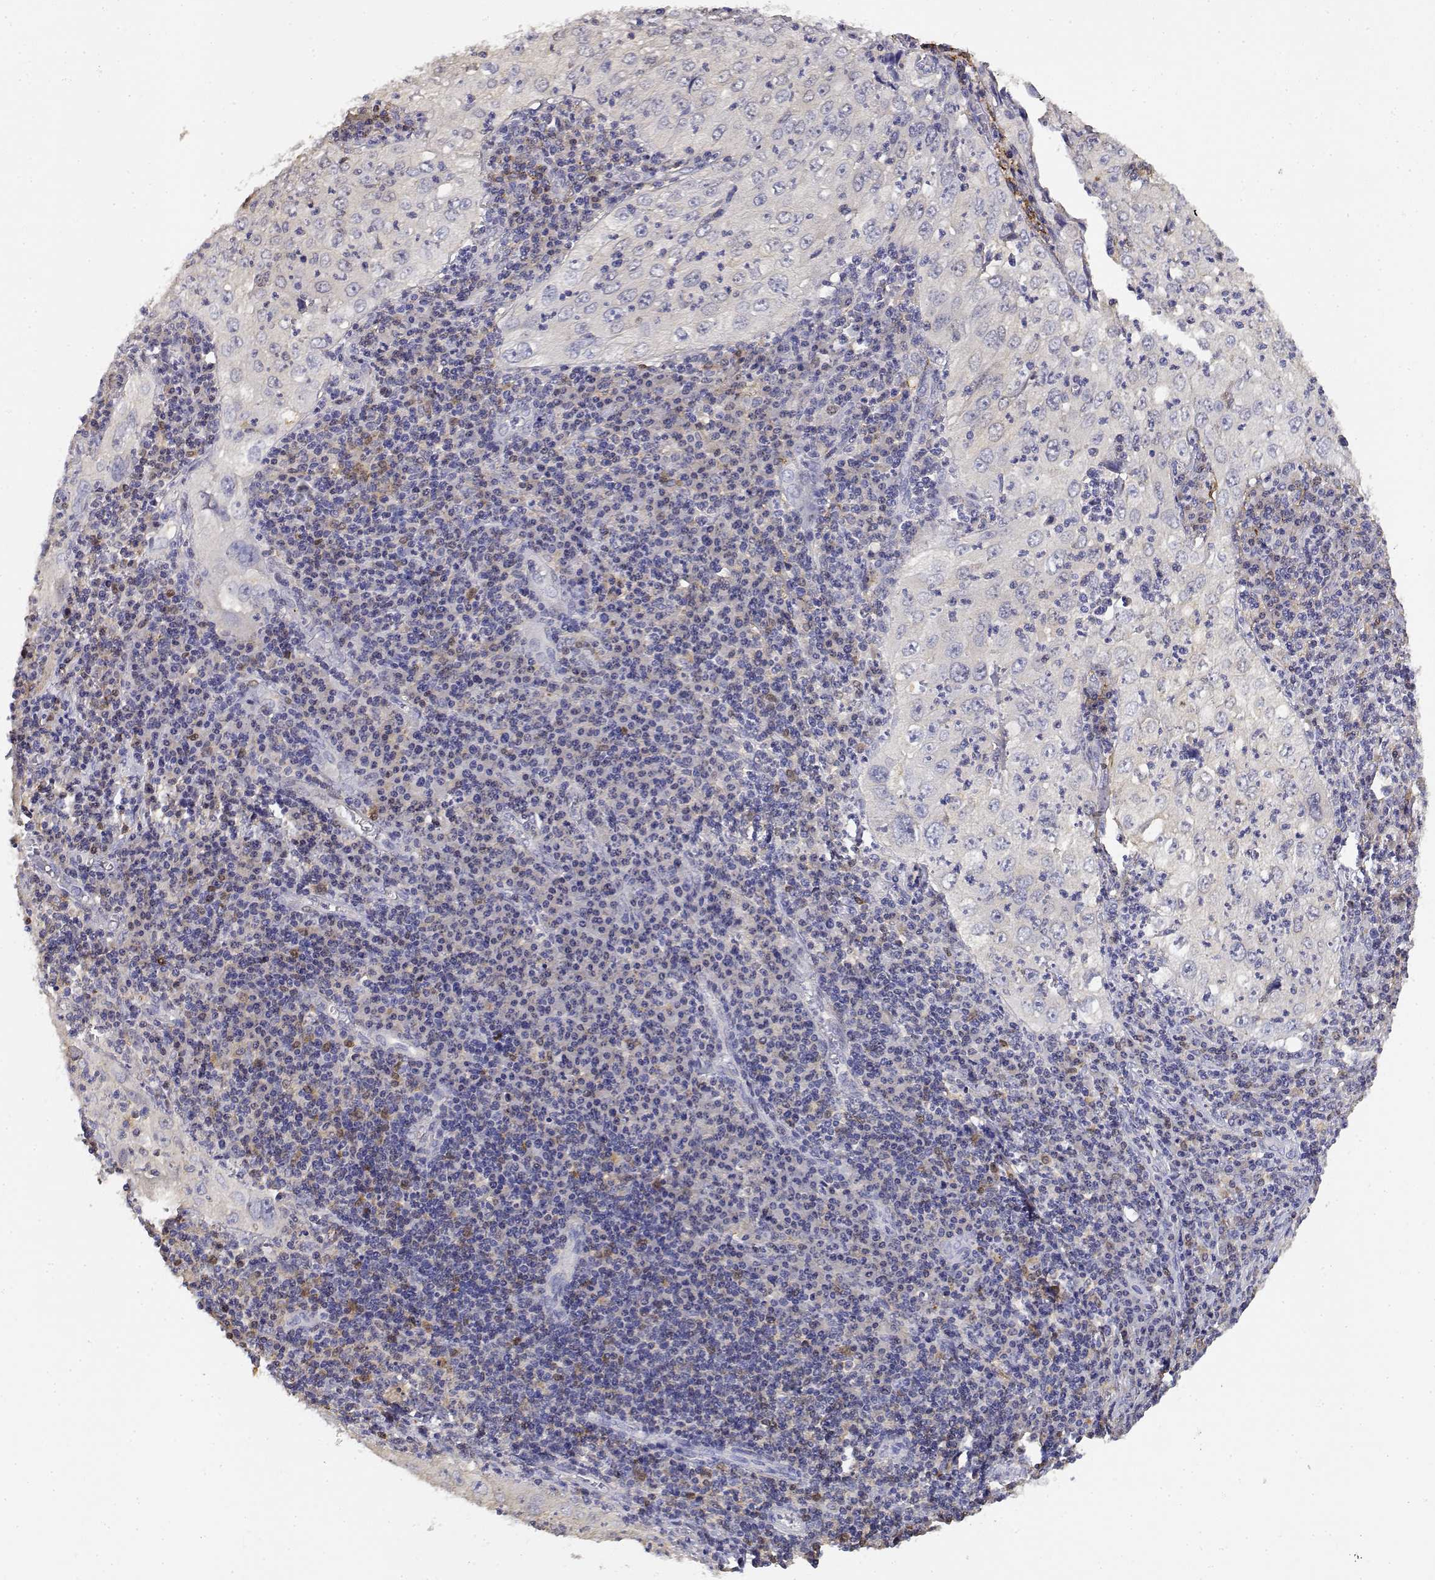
{"staining": {"intensity": "negative", "quantity": "none", "location": "none"}, "tissue": "cervical cancer", "cell_type": "Tumor cells", "image_type": "cancer", "snomed": [{"axis": "morphology", "description": "Squamous cell carcinoma, NOS"}, {"axis": "topography", "description": "Cervix"}], "caption": "There is no significant expression in tumor cells of cervical cancer.", "gene": "ADA", "patient": {"sex": "female", "age": 24}}